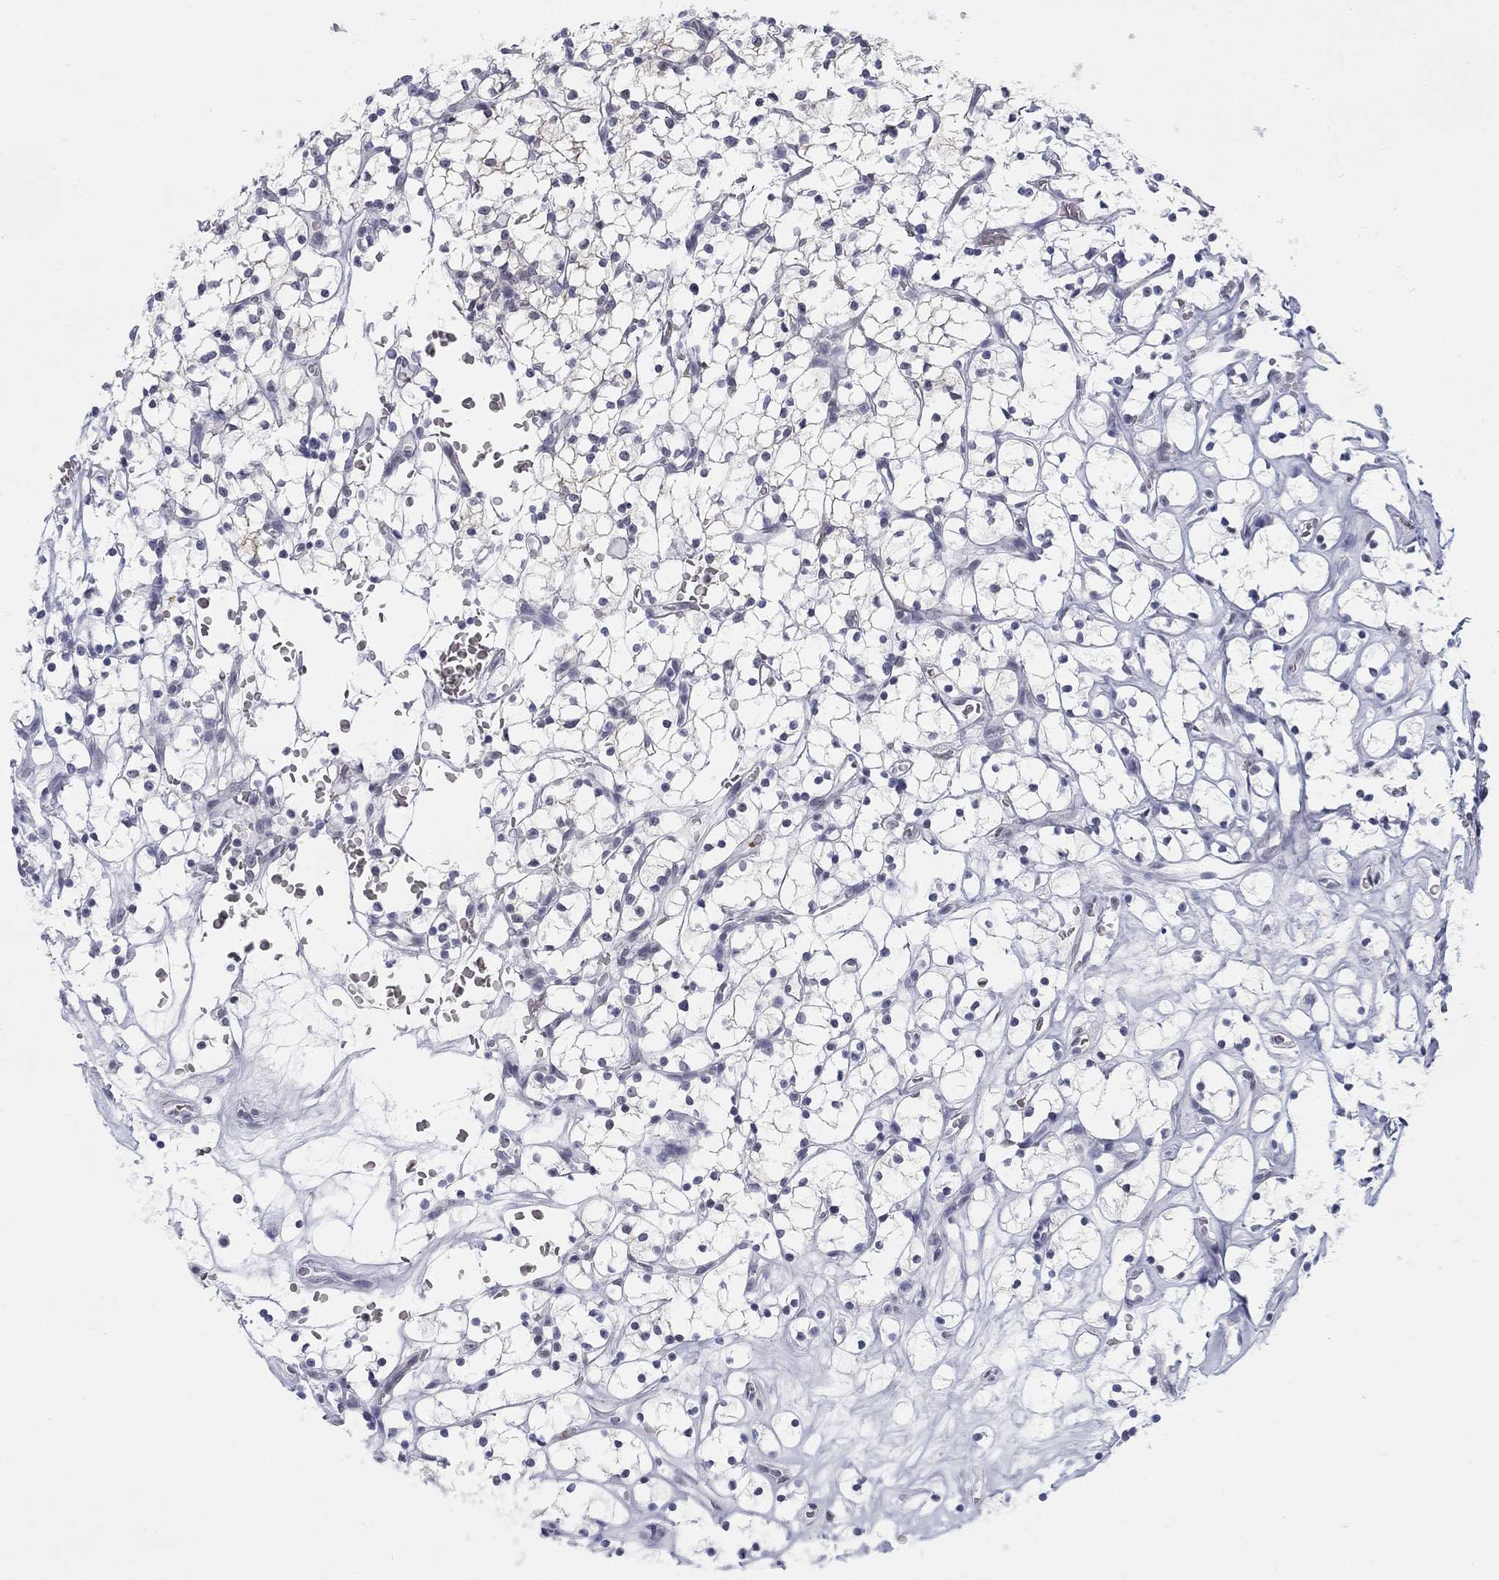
{"staining": {"intensity": "negative", "quantity": "none", "location": "none"}, "tissue": "renal cancer", "cell_type": "Tumor cells", "image_type": "cancer", "snomed": [{"axis": "morphology", "description": "Adenocarcinoma, NOS"}, {"axis": "topography", "description": "Kidney"}], "caption": "High magnification brightfield microscopy of adenocarcinoma (renal) stained with DAB (brown) and counterstained with hematoxylin (blue): tumor cells show no significant staining.", "gene": "DMTN", "patient": {"sex": "female", "age": 64}}